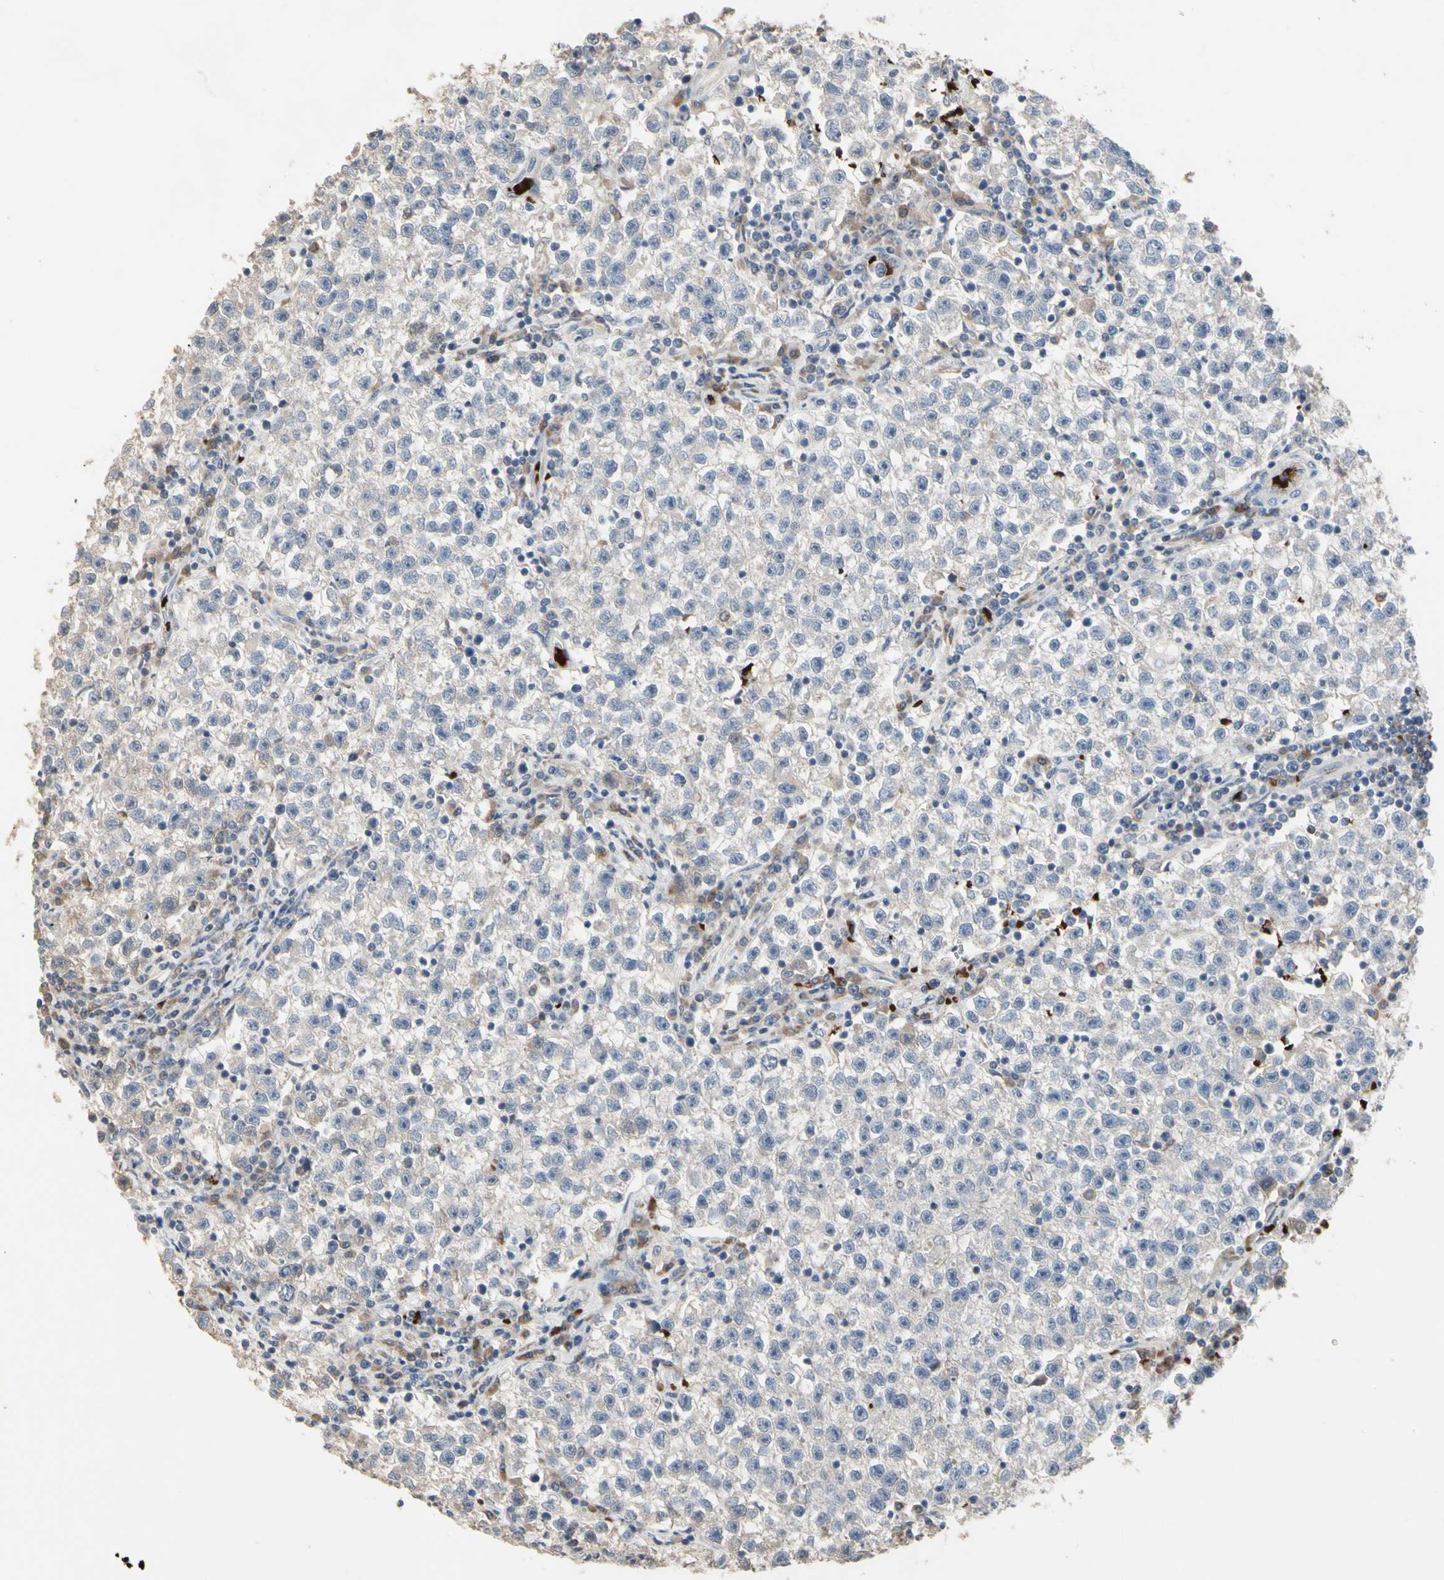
{"staining": {"intensity": "negative", "quantity": "none", "location": "none"}, "tissue": "testis cancer", "cell_type": "Tumor cells", "image_type": "cancer", "snomed": [{"axis": "morphology", "description": "Seminoma, NOS"}, {"axis": "topography", "description": "Testis"}], "caption": "Immunohistochemical staining of testis seminoma exhibits no significant positivity in tumor cells. The staining is performed using DAB brown chromogen with nuclei counter-stained in using hematoxylin.", "gene": "HMGCR", "patient": {"sex": "male", "age": 22}}